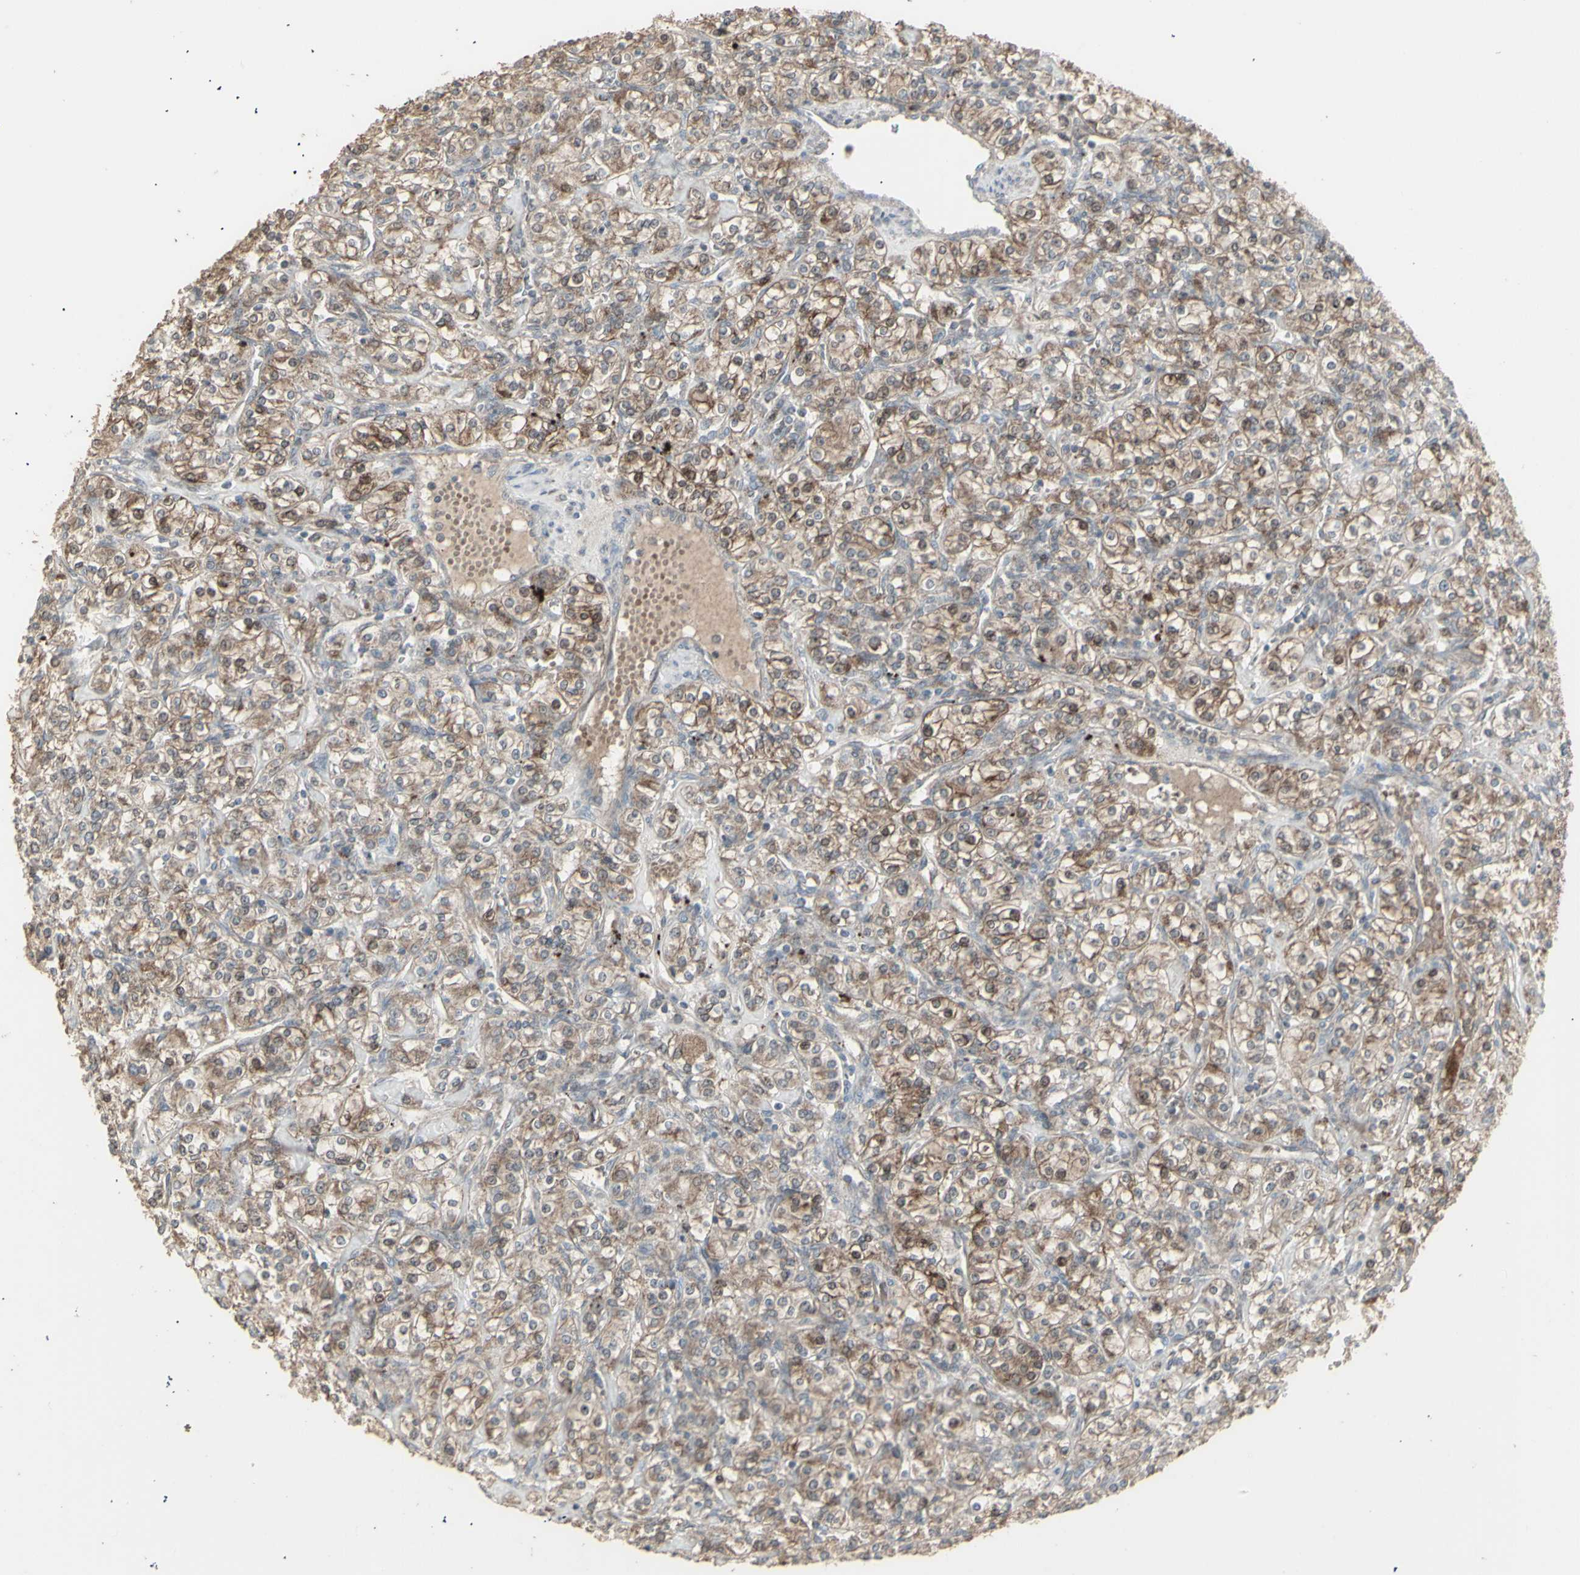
{"staining": {"intensity": "moderate", "quantity": ">75%", "location": "cytoplasmic/membranous"}, "tissue": "renal cancer", "cell_type": "Tumor cells", "image_type": "cancer", "snomed": [{"axis": "morphology", "description": "Adenocarcinoma, NOS"}, {"axis": "topography", "description": "Kidney"}], "caption": "Protein staining of adenocarcinoma (renal) tissue demonstrates moderate cytoplasmic/membranous staining in approximately >75% of tumor cells.", "gene": "RNASEL", "patient": {"sex": "male", "age": 77}}